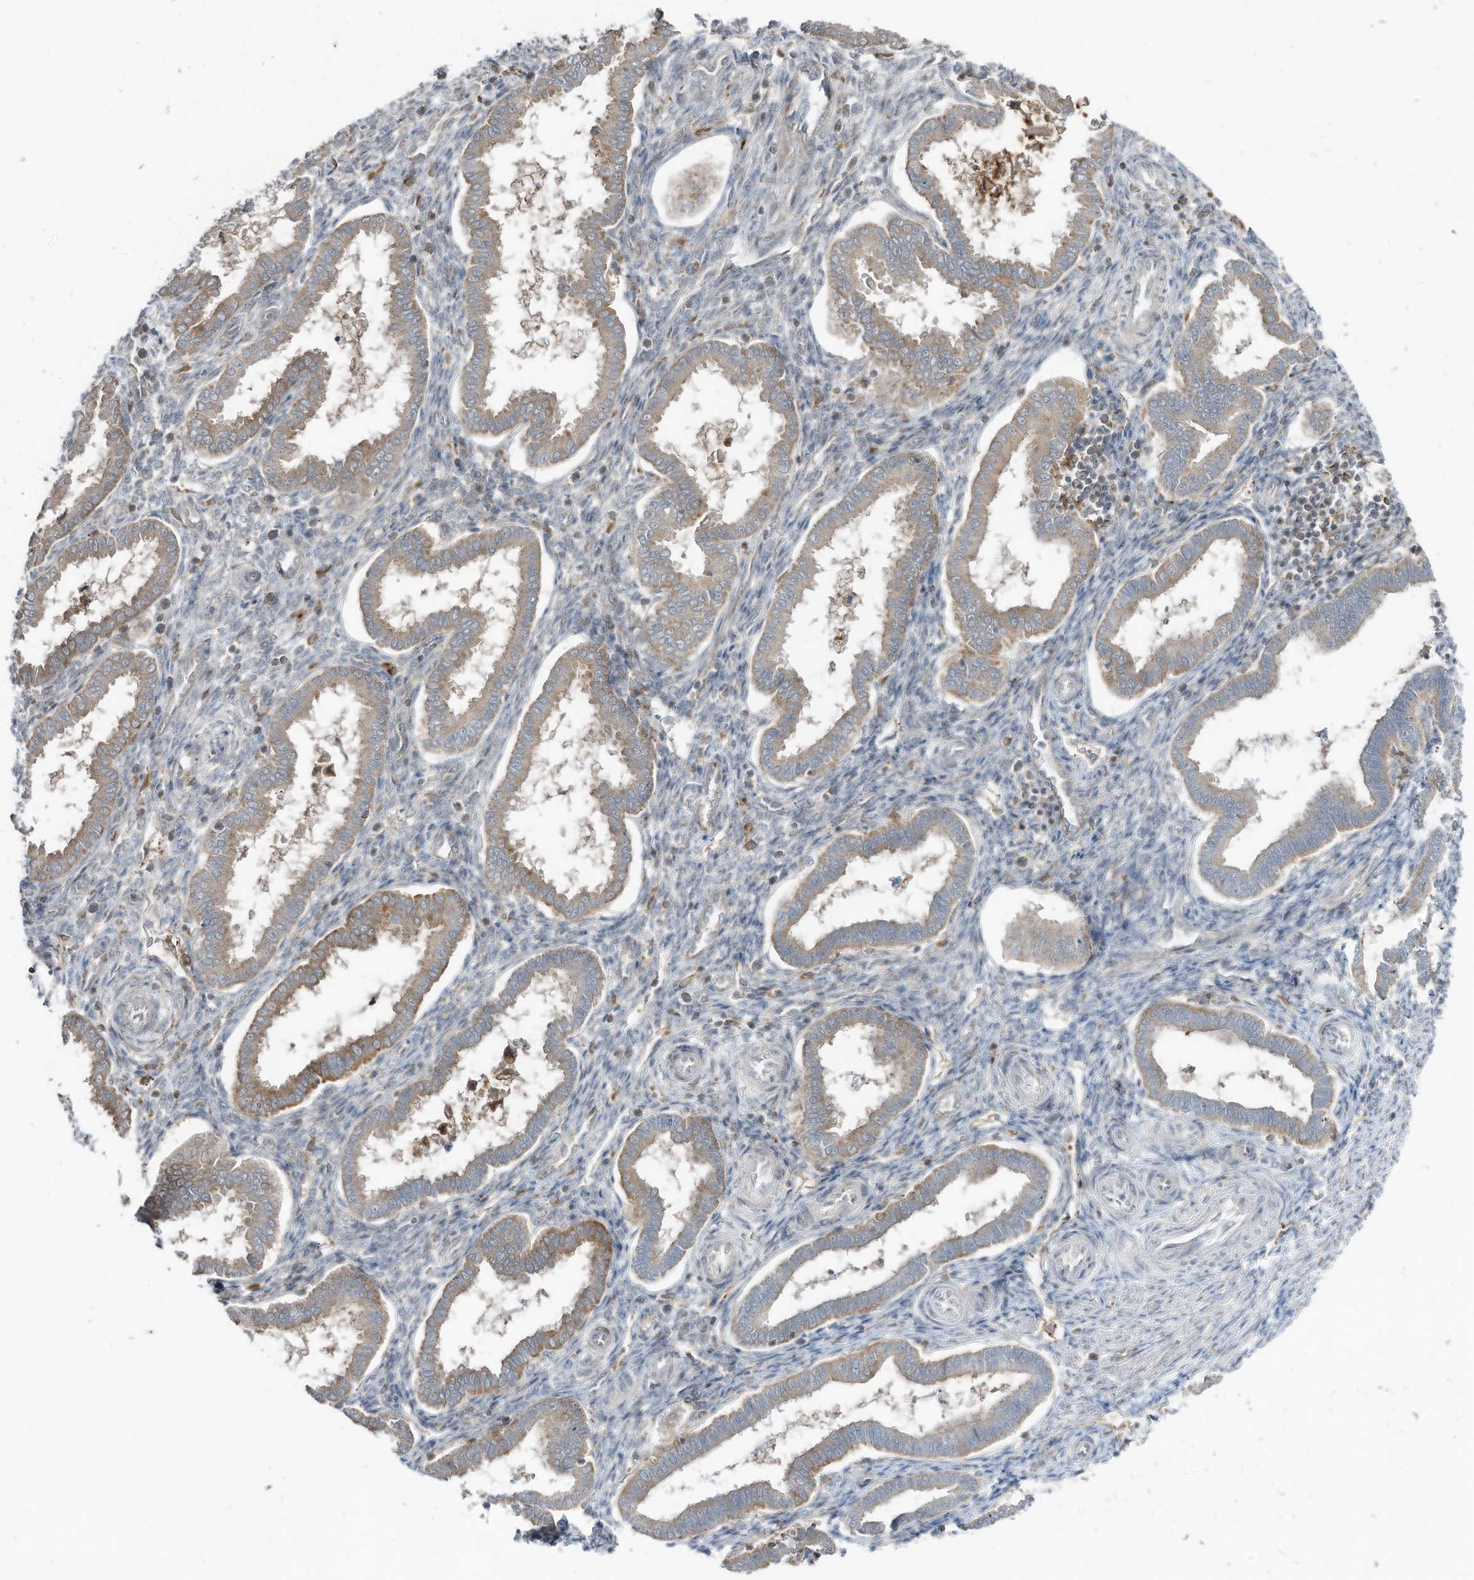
{"staining": {"intensity": "weak", "quantity": "<25%", "location": "cytoplasmic/membranous"}, "tissue": "endometrium", "cell_type": "Cells in endometrial stroma", "image_type": "normal", "snomed": [{"axis": "morphology", "description": "Normal tissue, NOS"}, {"axis": "topography", "description": "Endometrium"}], "caption": "An image of human endometrium is negative for staining in cells in endometrial stroma. (DAB (3,3'-diaminobenzidine) immunohistochemistry (IHC) with hematoxylin counter stain).", "gene": "DZIP3", "patient": {"sex": "female", "age": 24}}